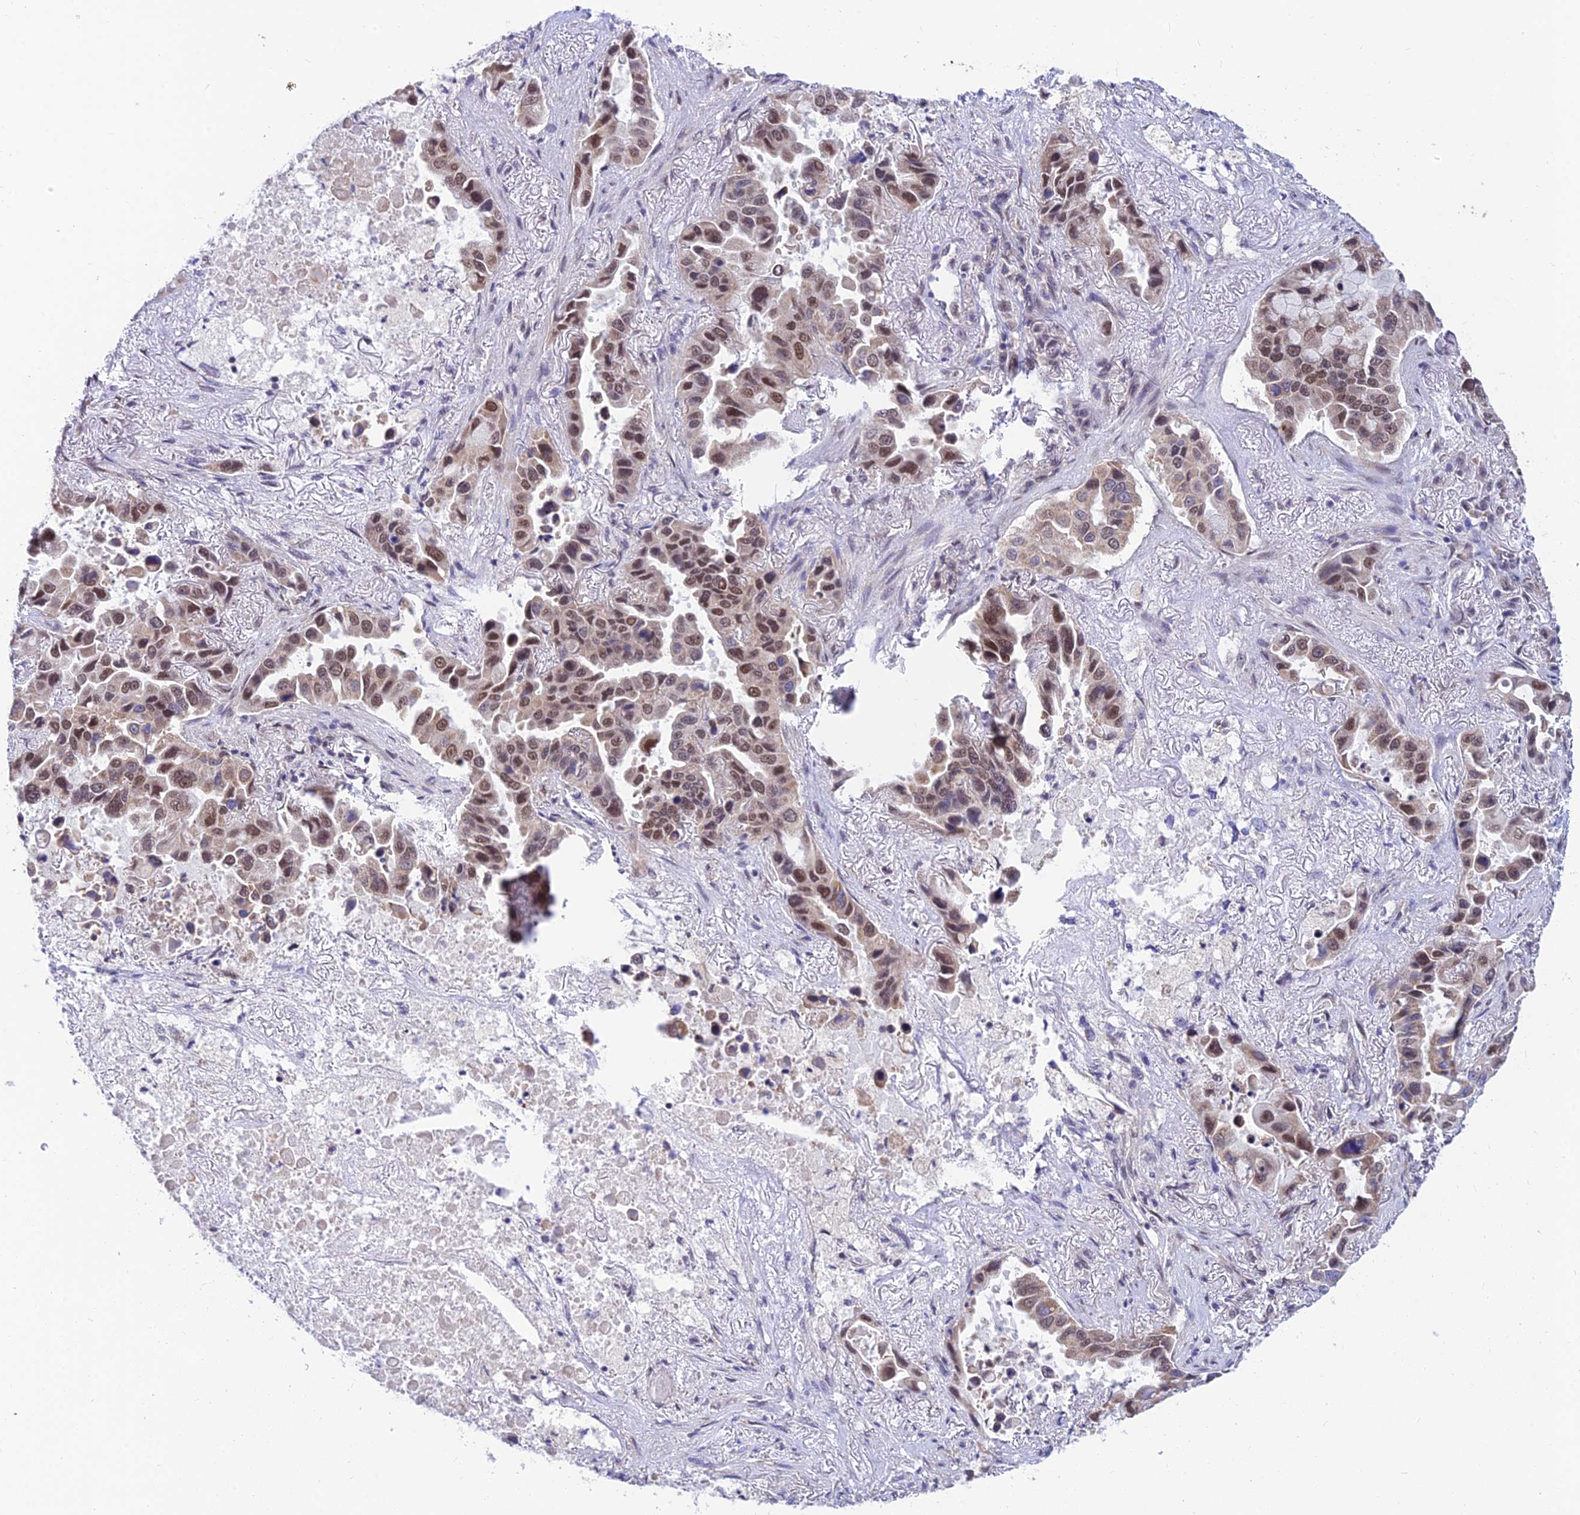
{"staining": {"intensity": "moderate", "quantity": ">75%", "location": "cytoplasmic/membranous,nuclear"}, "tissue": "lung cancer", "cell_type": "Tumor cells", "image_type": "cancer", "snomed": [{"axis": "morphology", "description": "Adenocarcinoma, NOS"}, {"axis": "topography", "description": "Lung"}], "caption": "High-magnification brightfield microscopy of lung cancer stained with DAB (brown) and counterstained with hematoxylin (blue). tumor cells exhibit moderate cytoplasmic/membranous and nuclear positivity is present in about>75% of cells.", "gene": "C2orf49", "patient": {"sex": "male", "age": 64}}